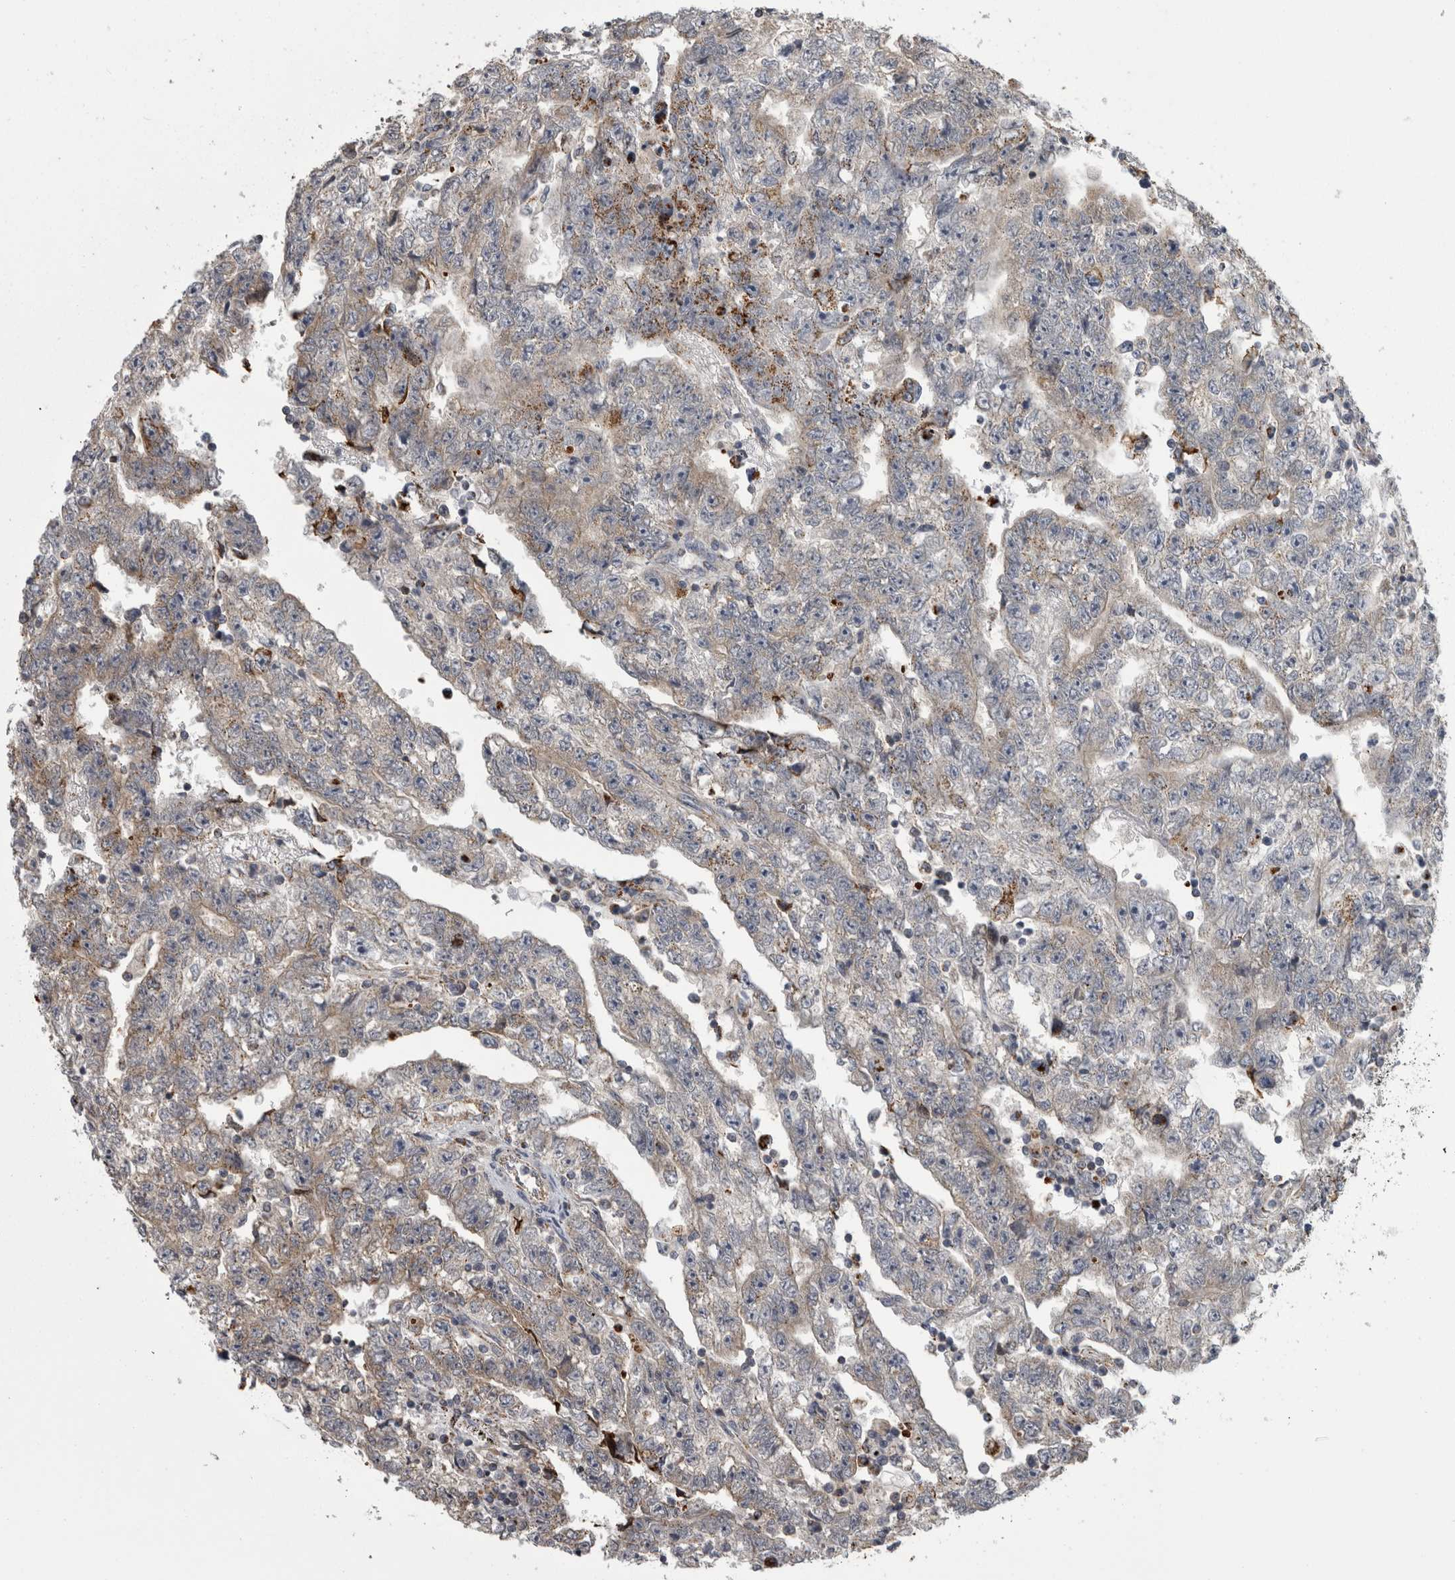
{"staining": {"intensity": "moderate", "quantity": "<25%", "location": "cytoplasmic/membranous"}, "tissue": "testis cancer", "cell_type": "Tumor cells", "image_type": "cancer", "snomed": [{"axis": "morphology", "description": "Carcinoma, Embryonal, NOS"}, {"axis": "topography", "description": "Testis"}], "caption": "A brown stain highlights moderate cytoplasmic/membranous expression of a protein in testis cancer tumor cells.", "gene": "MDH2", "patient": {"sex": "male", "age": 25}}